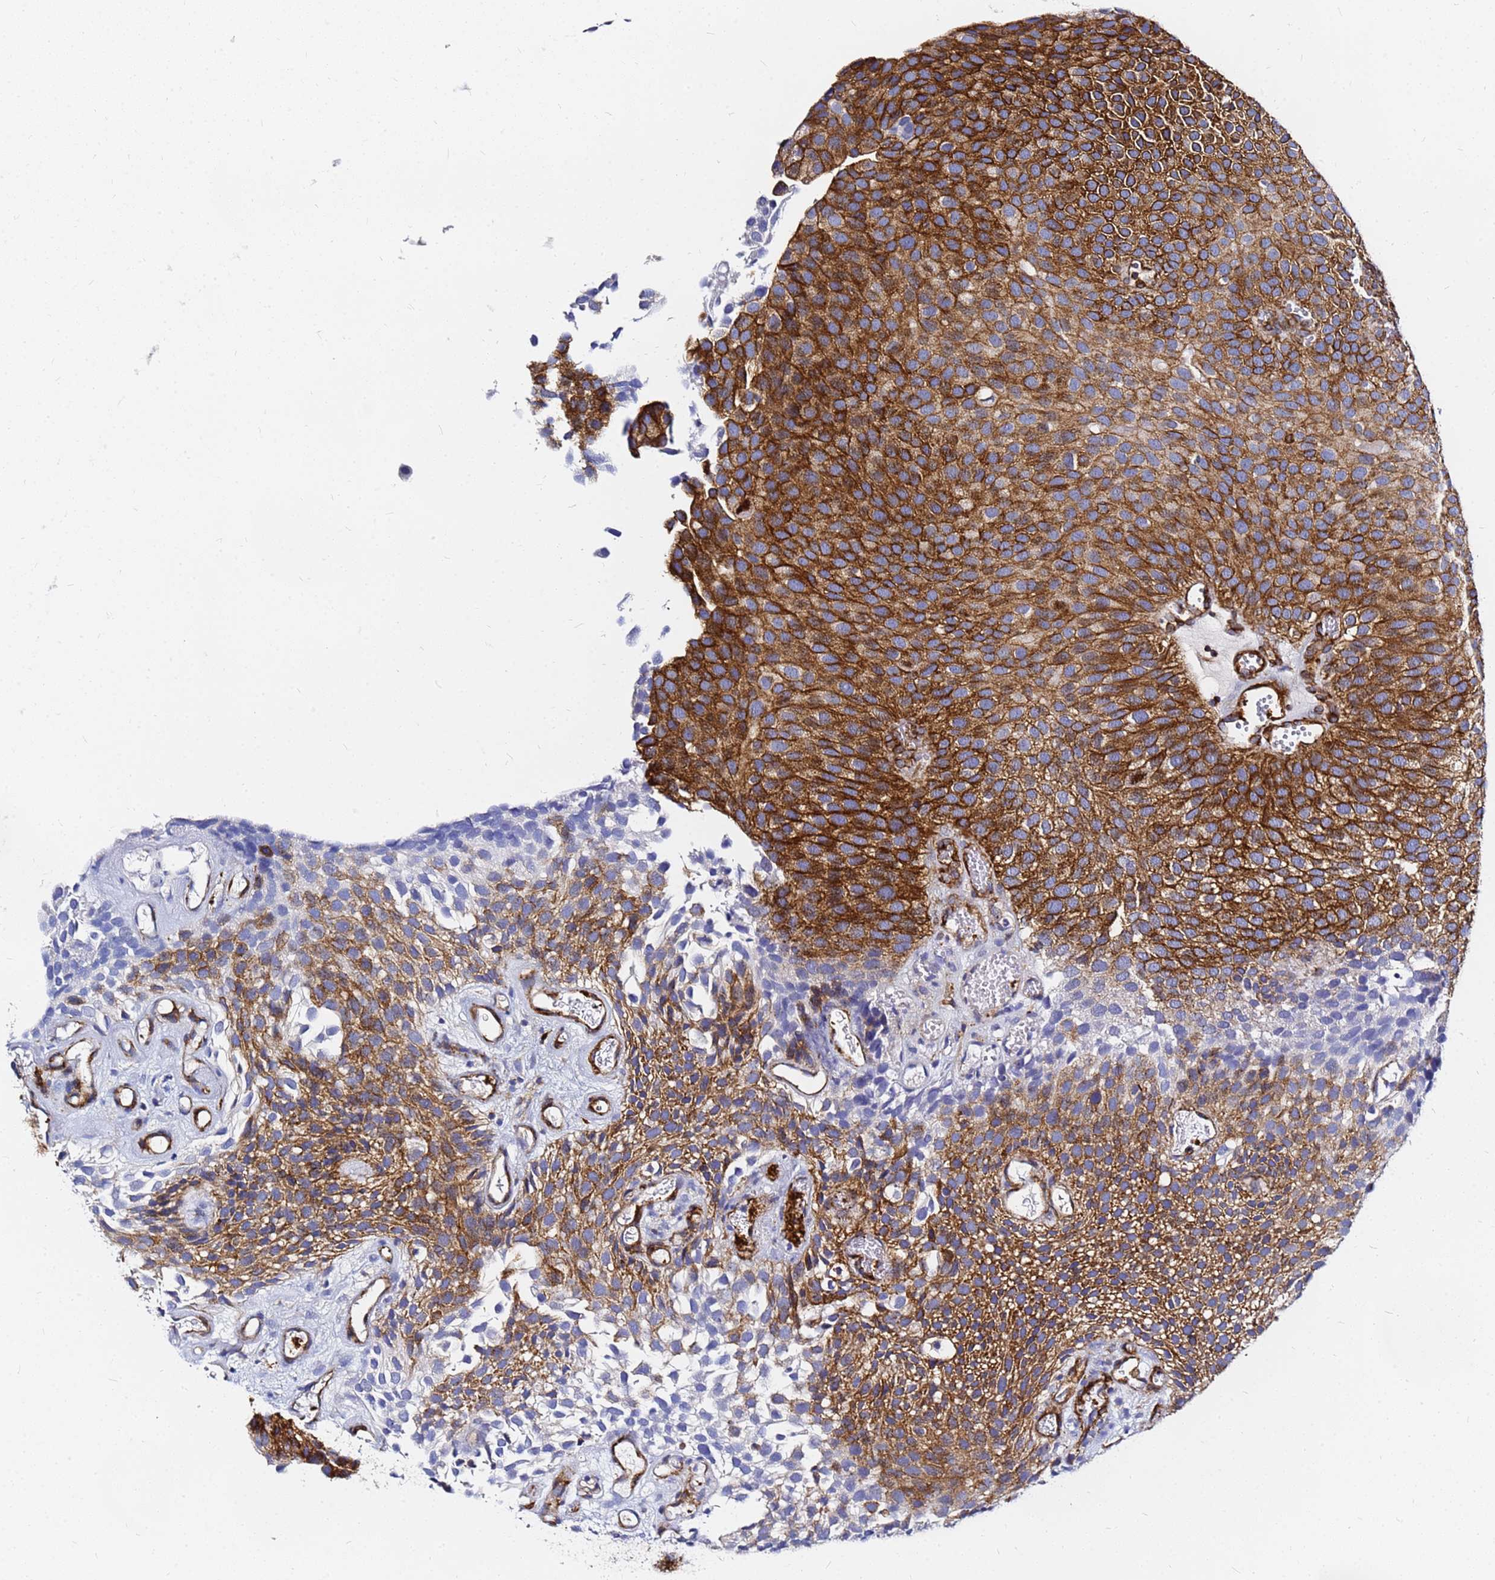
{"staining": {"intensity": "strong", "quantity": ">75%", "location": "cytoplasmic/membranous"}, "tissue": "urothelial cancer", "cell_type": "Tumor cells", "image_type": "cancer", "snomed": [{"axis": "morphology", "description": "Urothelial carcinoma, Low grade"}, {"axis": "topography", "description": "Urinary bladder"}], "caption": "Urothelial cancer tissue displays strong cytoplasmic/membranous positivity in about >75% of tumor cells The staining was performed using DAB (3,3'-diaminobenzidine), with brown indicating positive protein expression. Nuclei are stained blue with hematoxylin.", "gene": "TUBA8", "patient": {"sex": "male", "age": 89}}